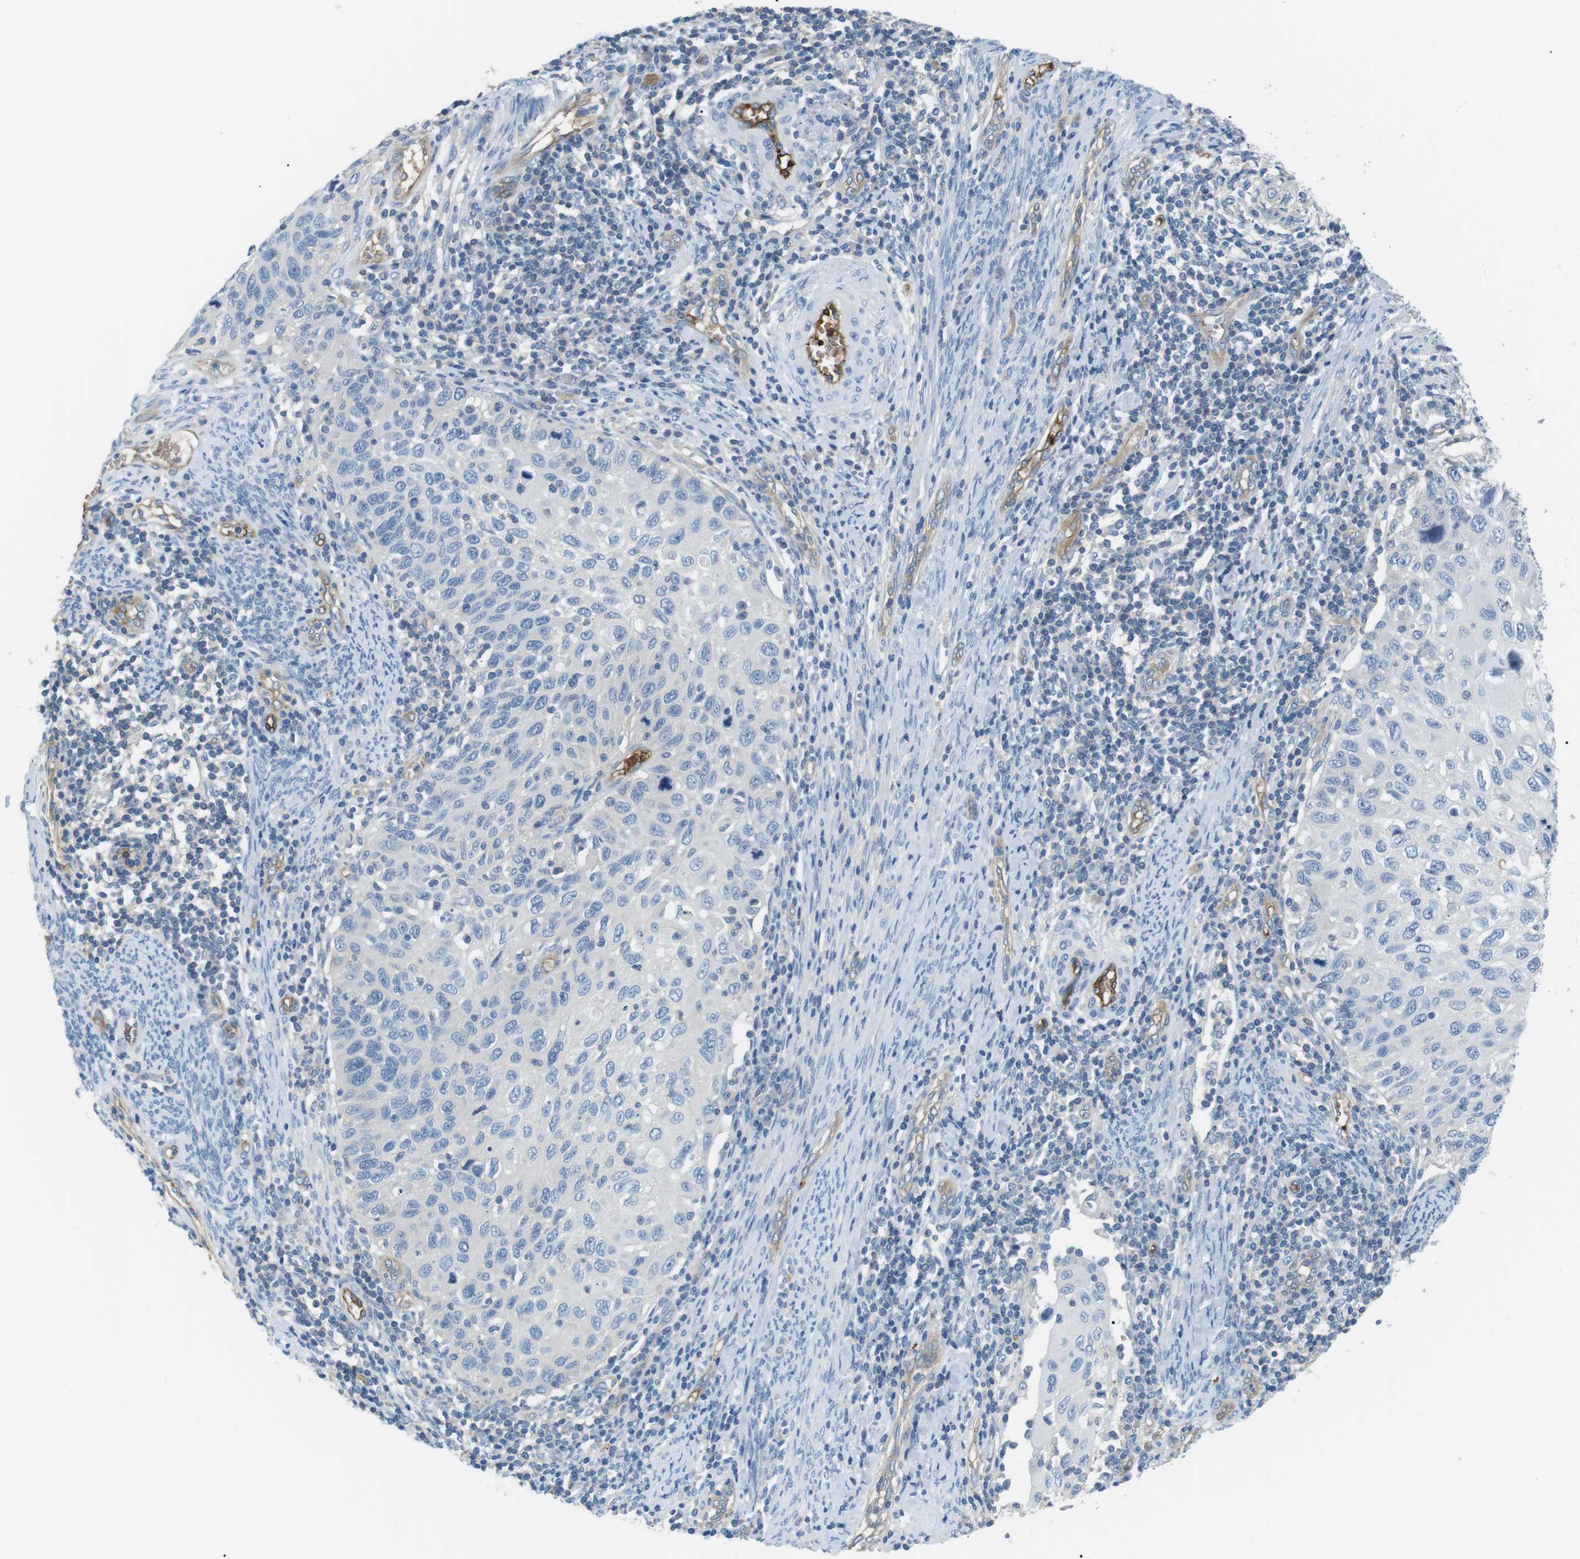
{"staining": {"intensity": "negative", "quantity": "none", "location": "none"}, "tissue": "cervical cancer", "cell_type": "Tumor cells", "image_type": "cancer", "snomed": [{"axis": "morphology", "description": "Squamous cell carcinoma, NOS"}, {"axis": "topography", "description": "Cervix"}], "caption": "The photomicrograph exhibits no staining of tumor cells in cervical squamous cell carcinoma.", "gene": "ADCY10", "patient": {"sex": "female", "age": 70}}